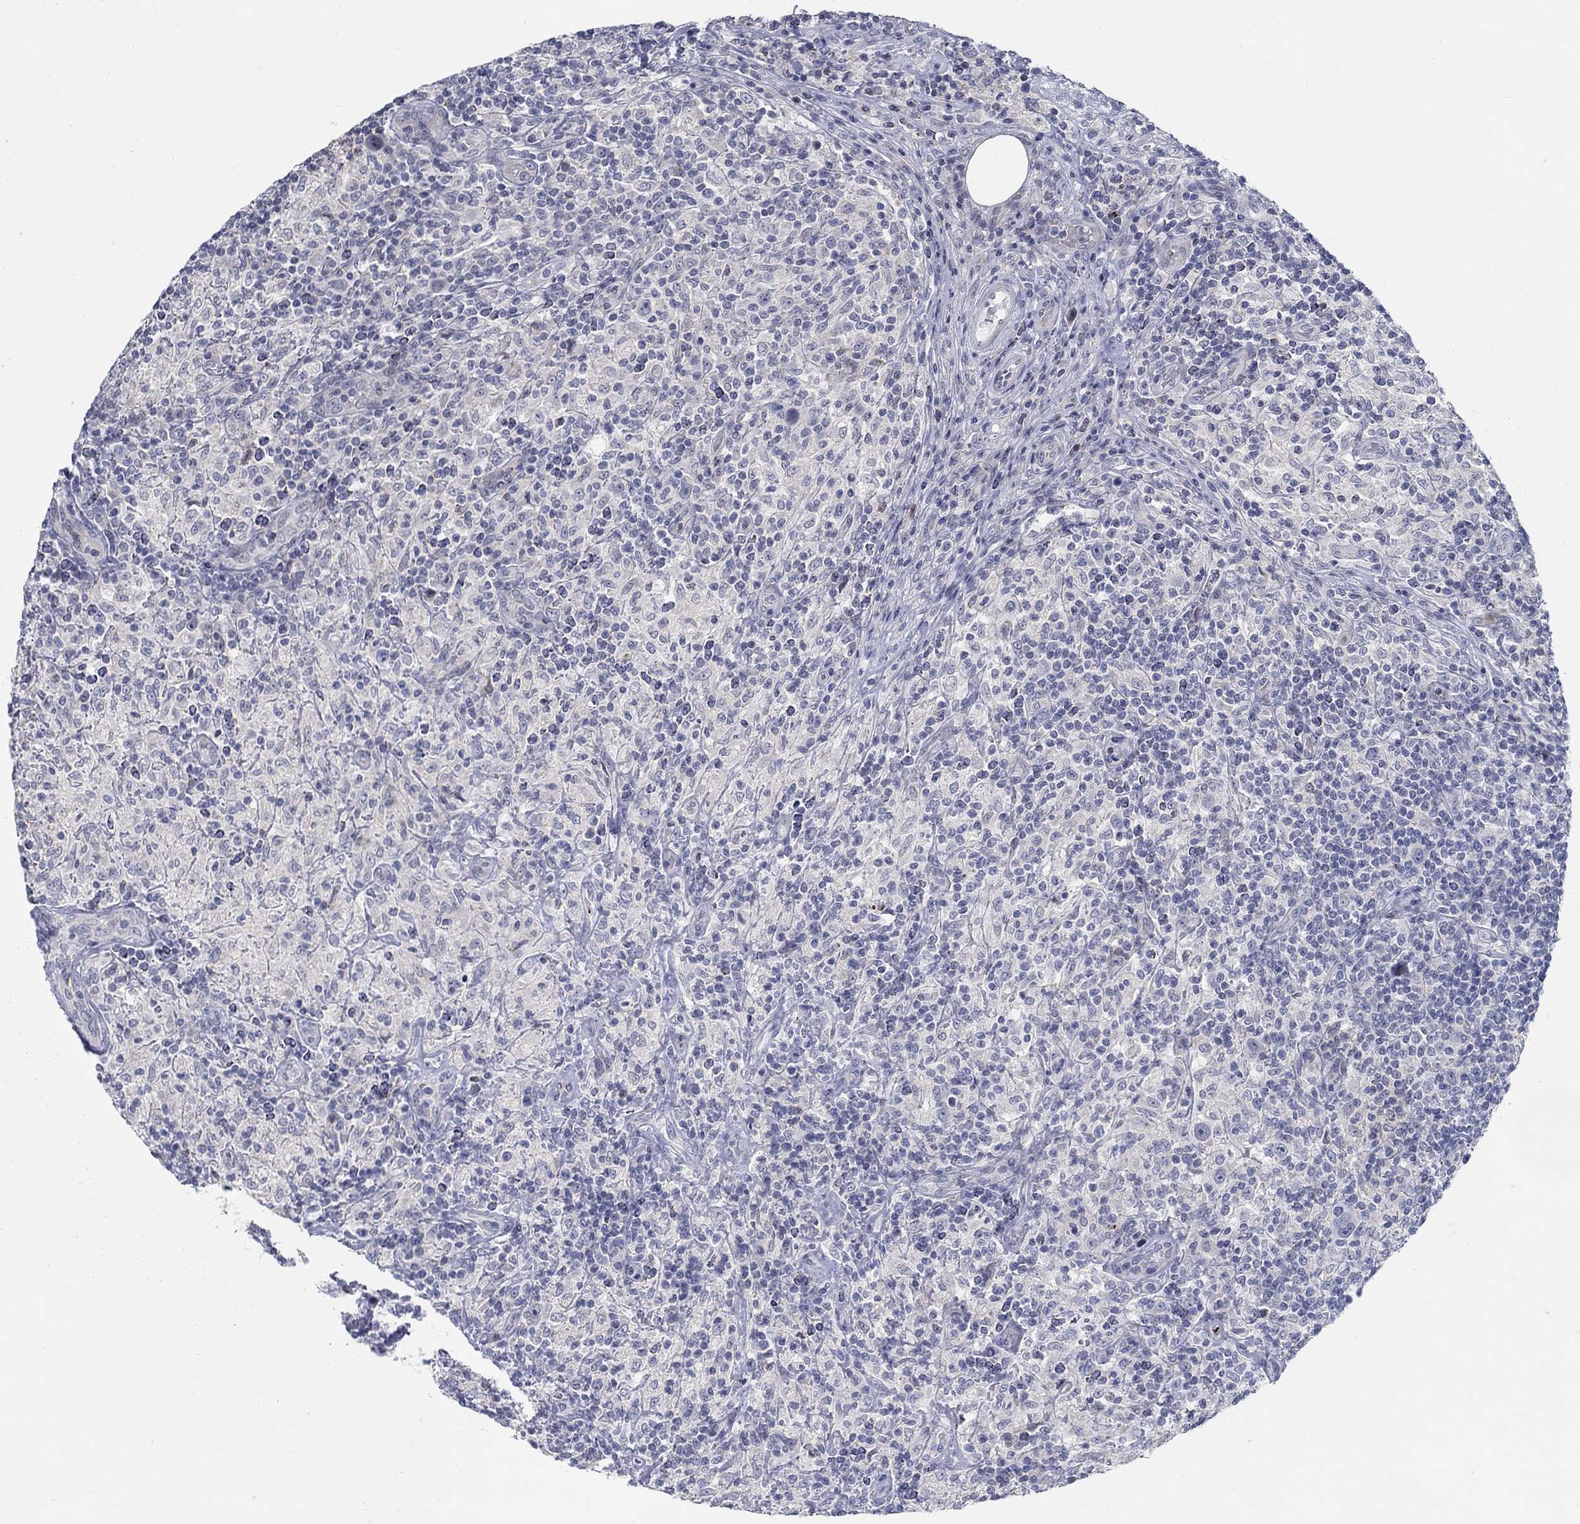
{"staining": {"intensity": "negative", "quantity": "none", "location": "none"}, "tissue": "lymphoma", "cell_type": "Tumor cells", "image_type": "cancer", "snomed": [{"axis": "morphology", "description": "Hodgkin's disease, NOS"}, {"axis": "topography", "description": "Lymph node"}], "caption": "Protein analysis of lymphoma exhibits no significant staining in tumor cells. (Stains: DAB IHC with hematoxylin counter stain, Microscopy: brightfield microscopy at high magnification).", "gene": "ANO7", "patient": {"sex": "male", "age": 70}}